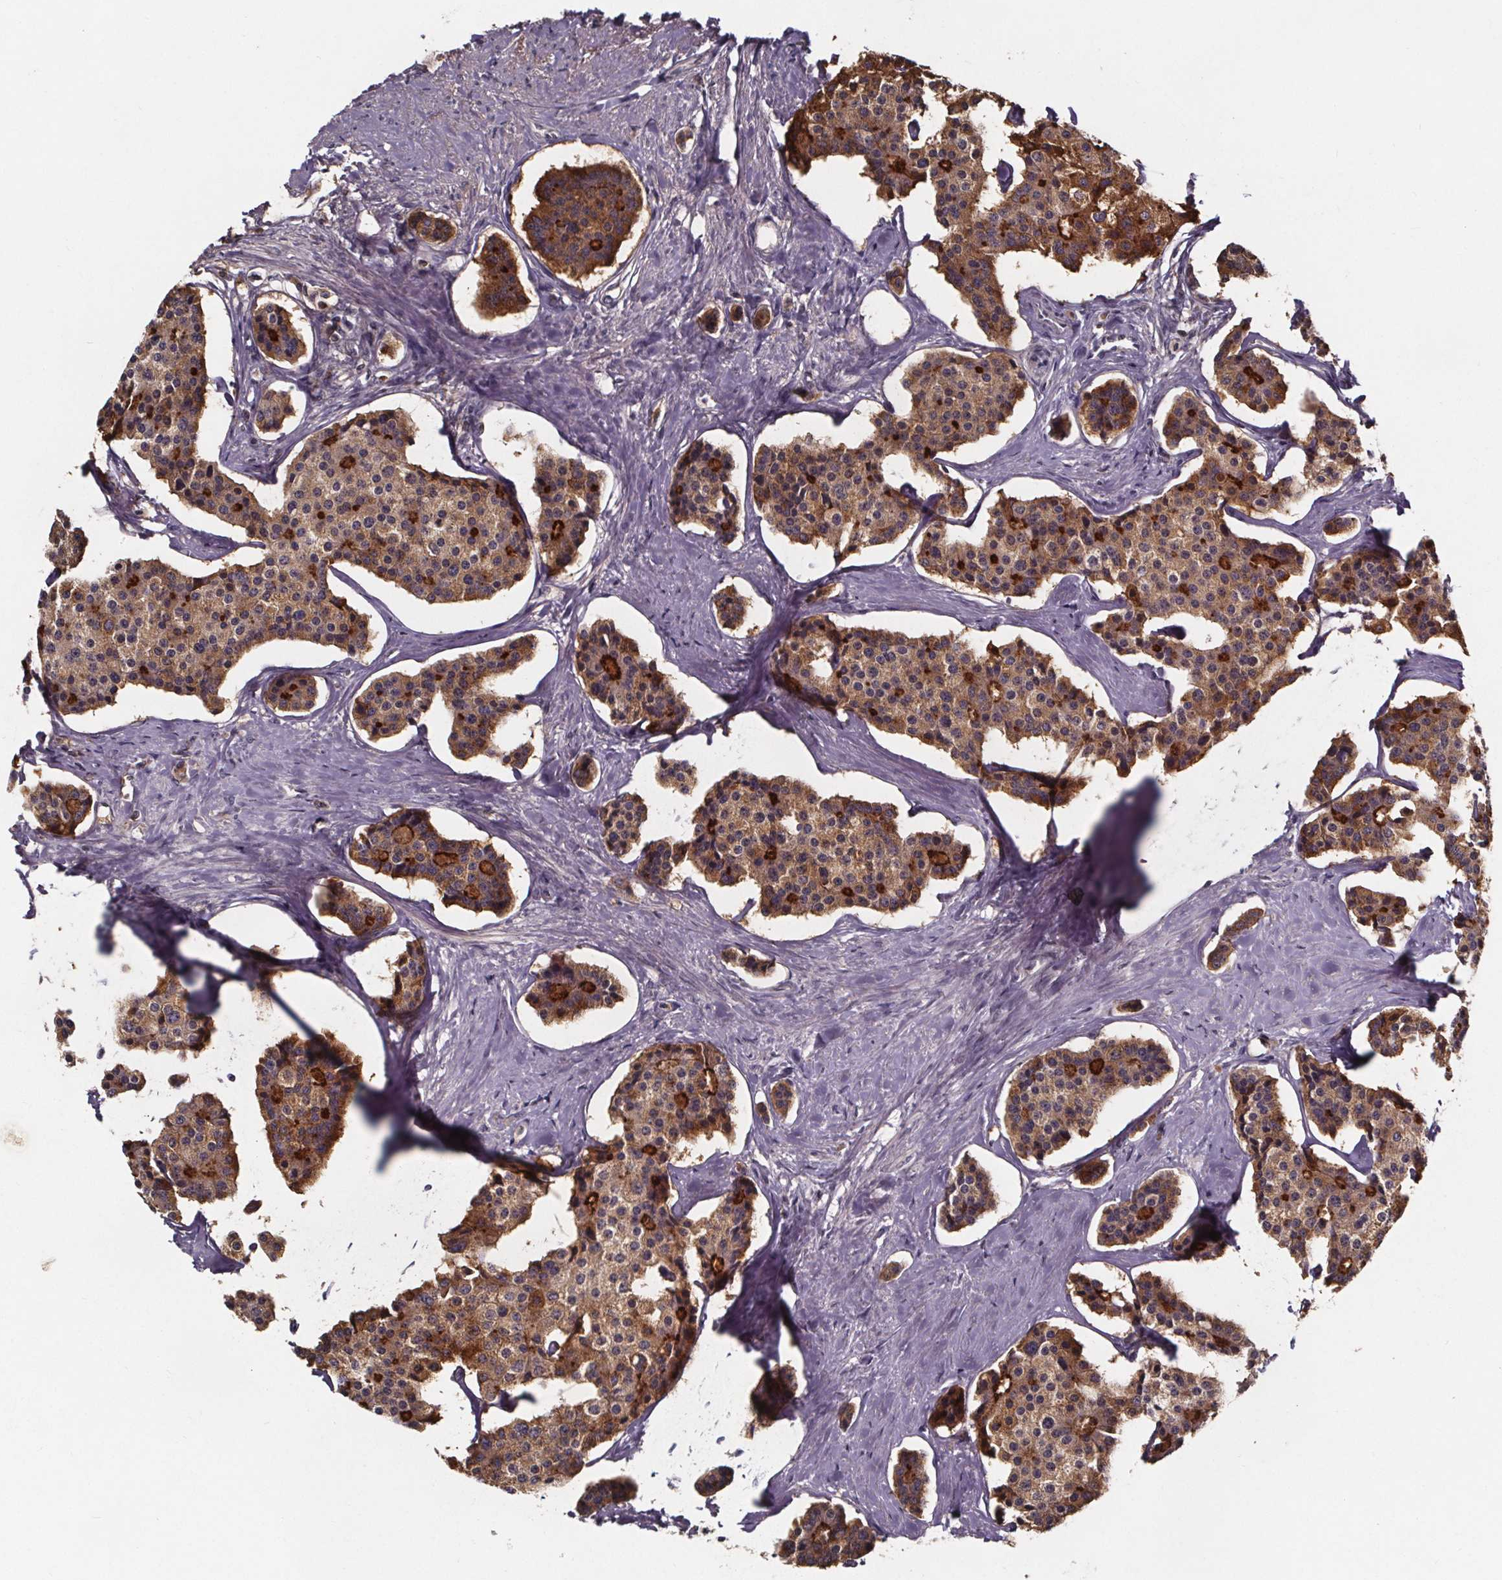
{"staining": {"intensity": "moderate", "quantity": "25%-75%", "location": "cytoplasmic/membranous"}, "tissue": "carcinoid", "cell_type": "Tumor cells", "image_type": "cancer", "snomed": [{"axis": "morphology", "description": "Carcinoid, malignant, NOS"}, {"axis": "topography", "description": "Small intestine"}], "caption": "Malignant carcinoid stained with DAB immunohistochemistry reveals medium levels of moderate cytoplasmic/membranous positivity in approximately 25%-75% of tumor cells. (DAB (3,3'-diaminobenzidine) = brown stain, brightfield microscopy at high magnification).", "gene": "SMIM1", "patient": {"sex": "female", "age": 65}}